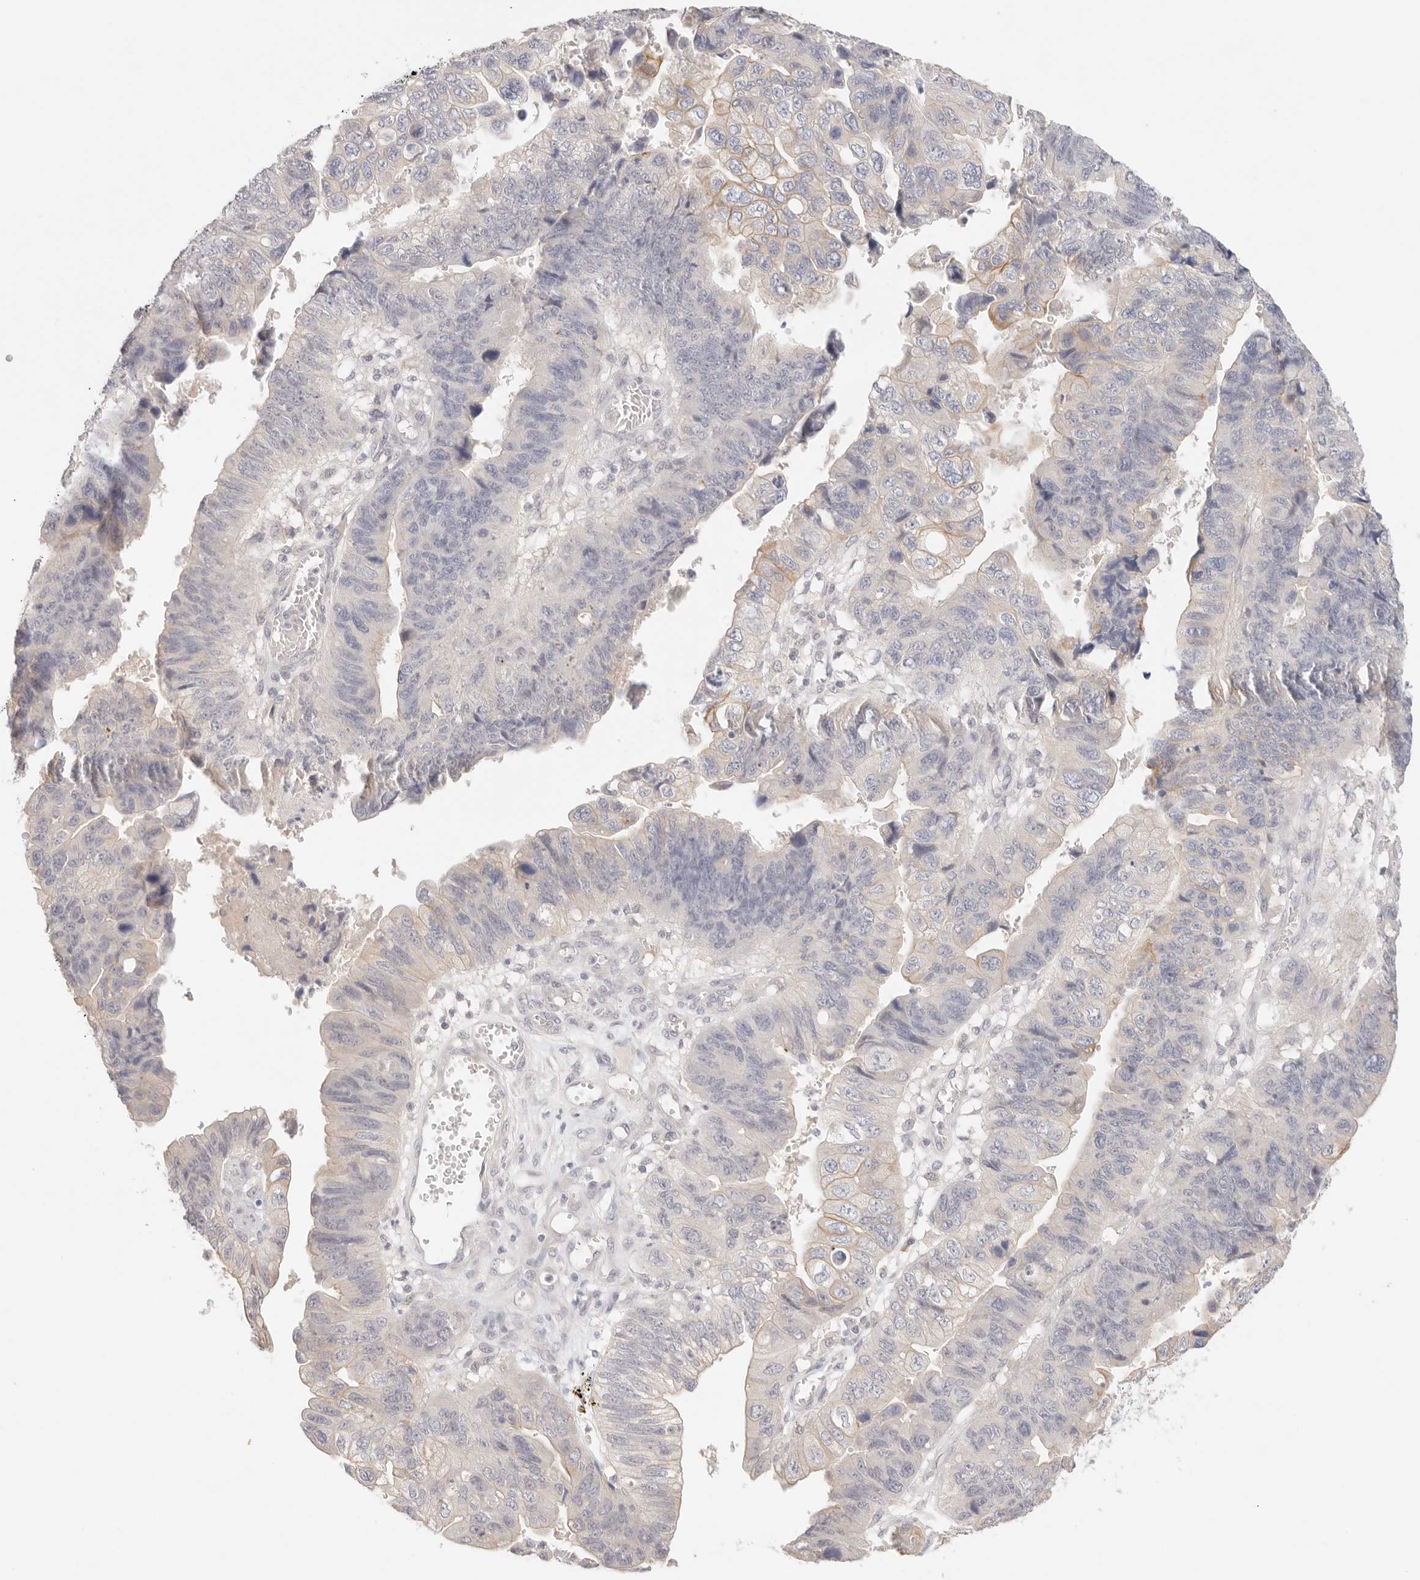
{"staining": {"intensity": "weak", "quantity": "<25%", "location": "cytoplasmic/membranous"}, "tissue": "stomach cancer", "cell_type": "Tumor cells", "image_type": "cancer", "snomed": [{"axis": "morphology", "description": "Adenocarcinoma, NOS"}, {"axis": "topography", "description": "Stomach"}], "caption": "This is an immunohistochemistry (IHC) histopathology image of adenocarcinoma (stomach). There is no staining in tumor cells.", "gene": "SPHK1", "patient": {"sex": "male", "age": 59}}